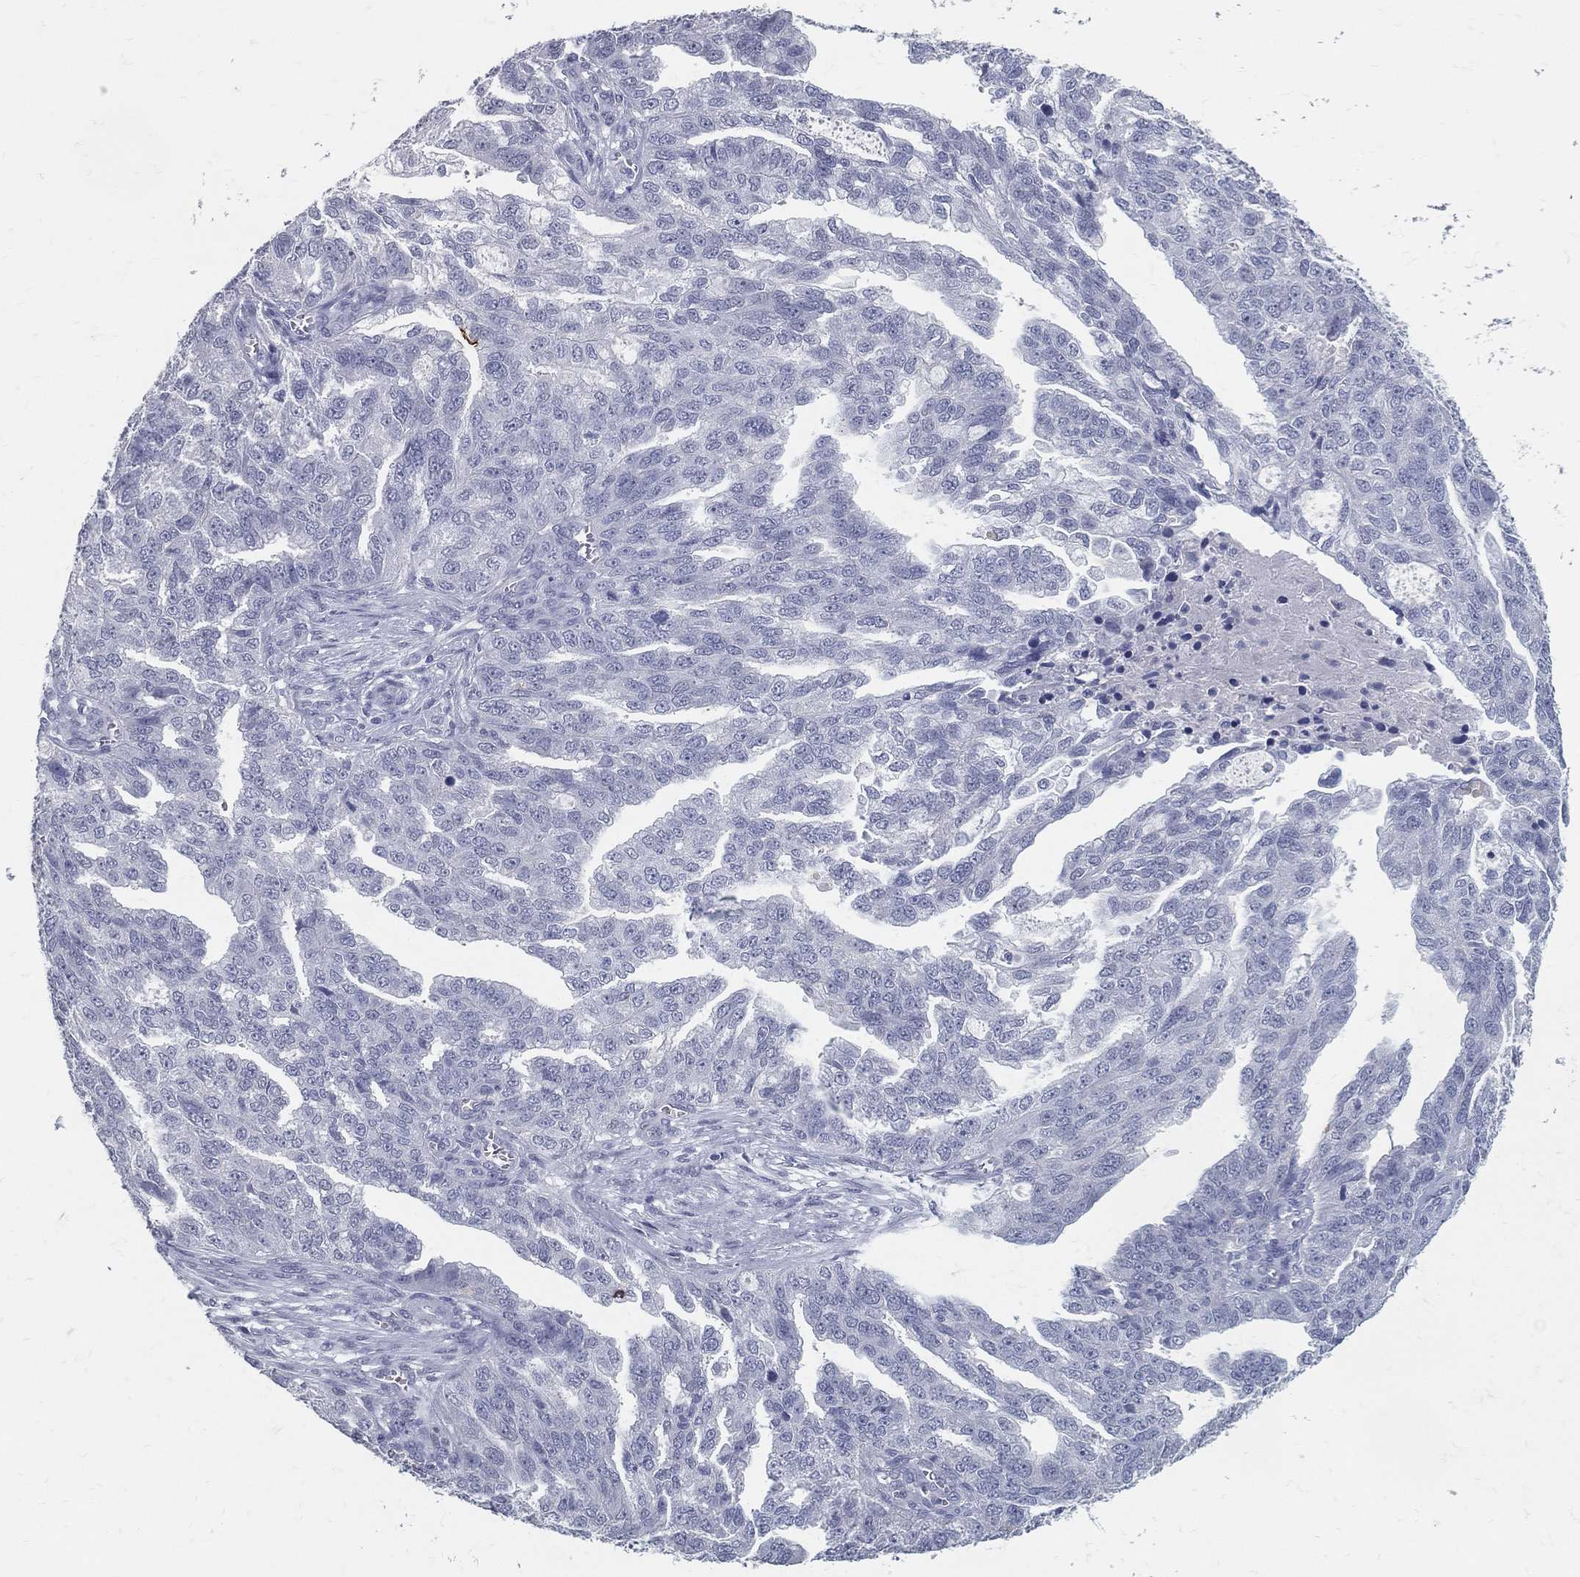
{"staining": {"intensity": "negative", "quantity": "none", "location": "none"}, "tissue": "ovarian cancer", "cell_type": "Tumor cells", "image_type": "cancer", "snomed": [{"axis": "morphology", "description": "Cystadenocarcinoma, serous, NOS"}, {"axis": "topography", "description": "Ovary"}], "caption": "A photomicrograph of human serous cystadenocarcinoma (ovarian) is negative for staining in tumor cells.", "gene": "ACE2", "patient": {"sex": "female", "age": 51}}